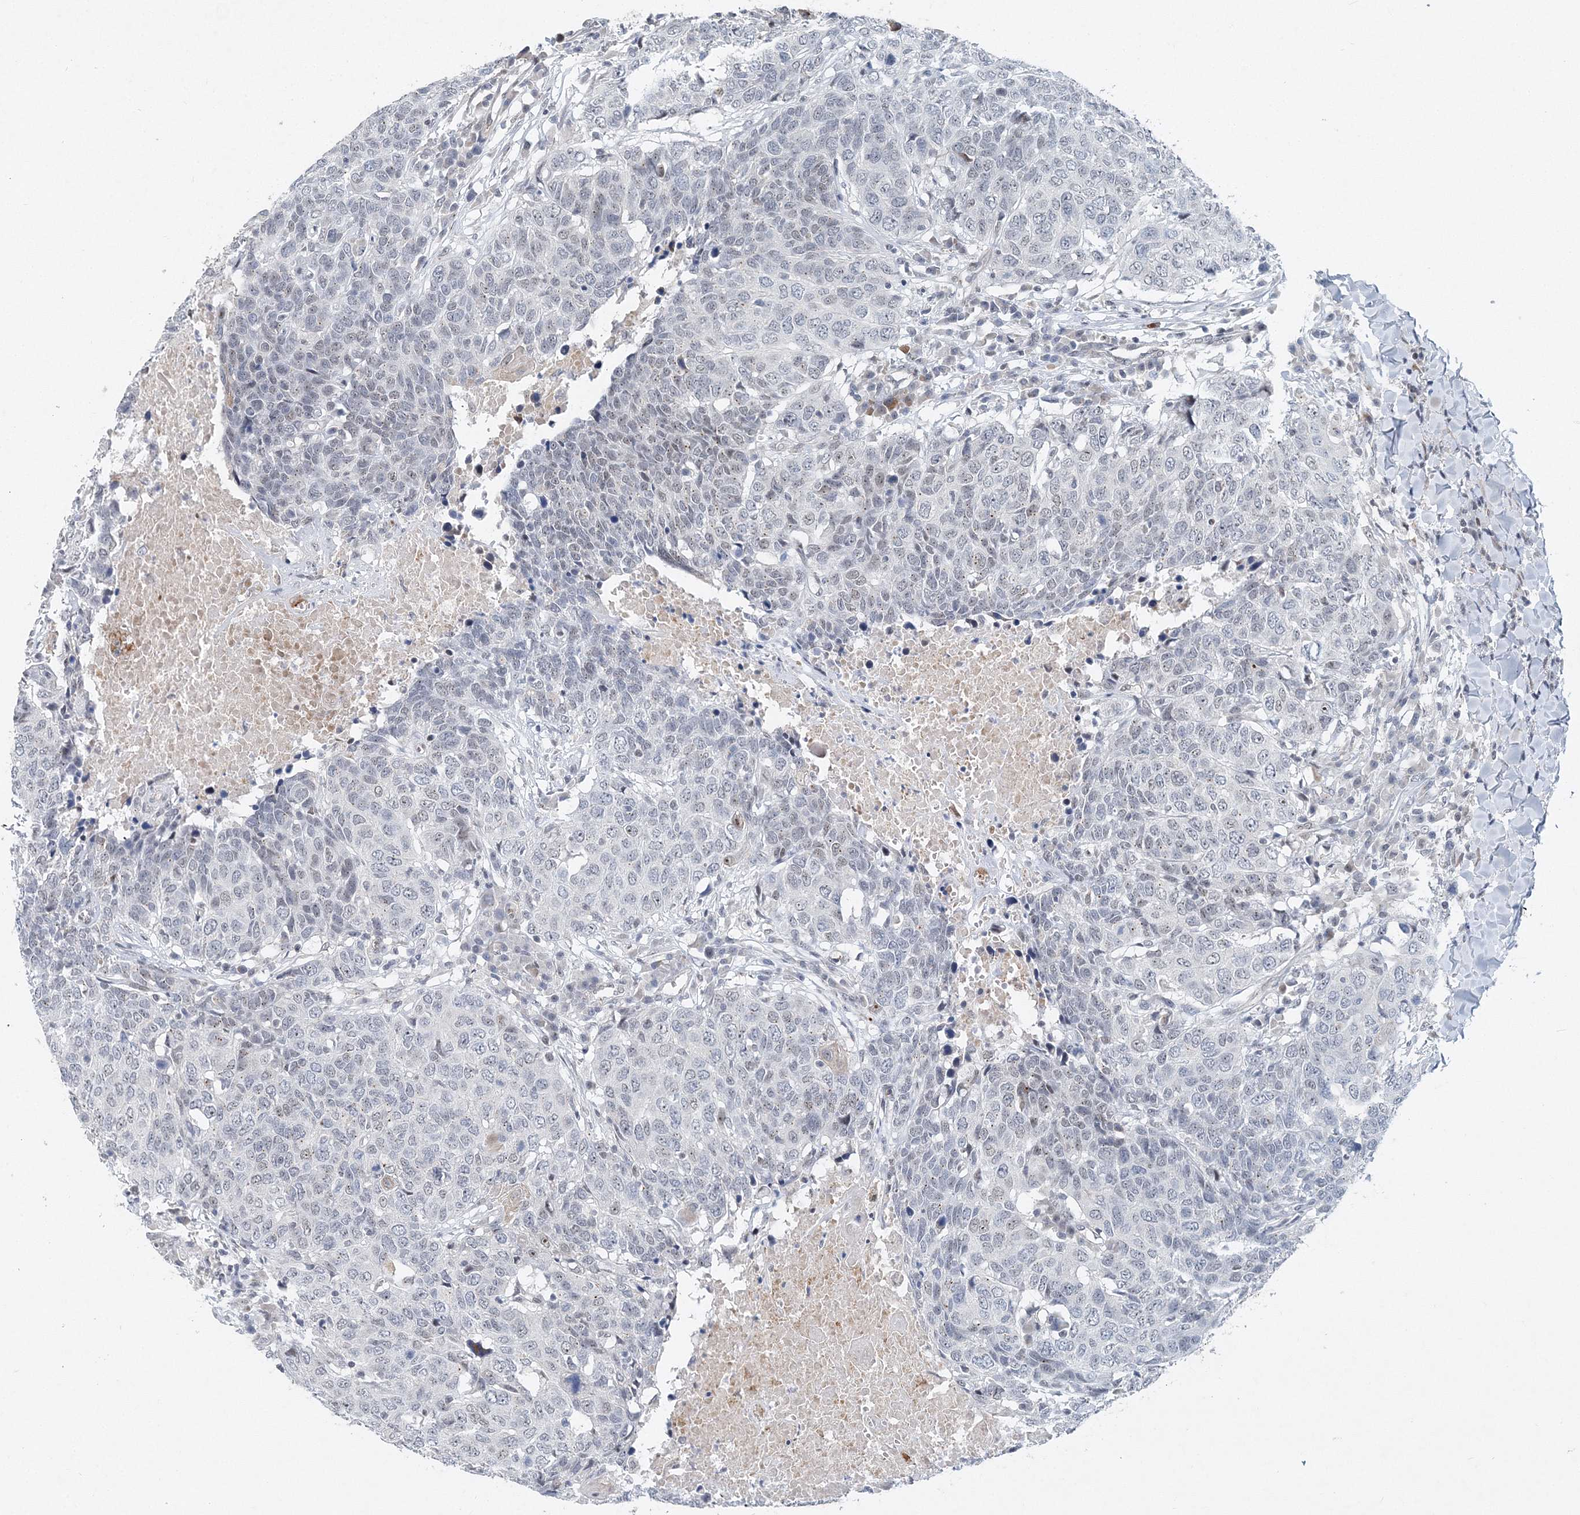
{"staining": {"intensity": "negative", "quantity": "none", "location": "none"}, "tissue": "head and neck cancer", "cell_type": "Tumor cells", "image_type": "cancer", "snomed": [{"axis": "morphology", "description": "Squamous cell carcinoma, NOS"}, {"axis": "topography", "description": "Head-Neck"}], "caption": "High magnification brightfield microscopy of head and neck cancer (squamous cell carcinoma) stained with DAB (brown) and counterstained with hematoxylin (blue): tumor cells show no significant expression. (DAB (3,3'-diaminobenzidine) immunohistochemistry (IHC), high magnification).", "gene": "UIMC1", "patient": {"sex": "male", "age": 66}}